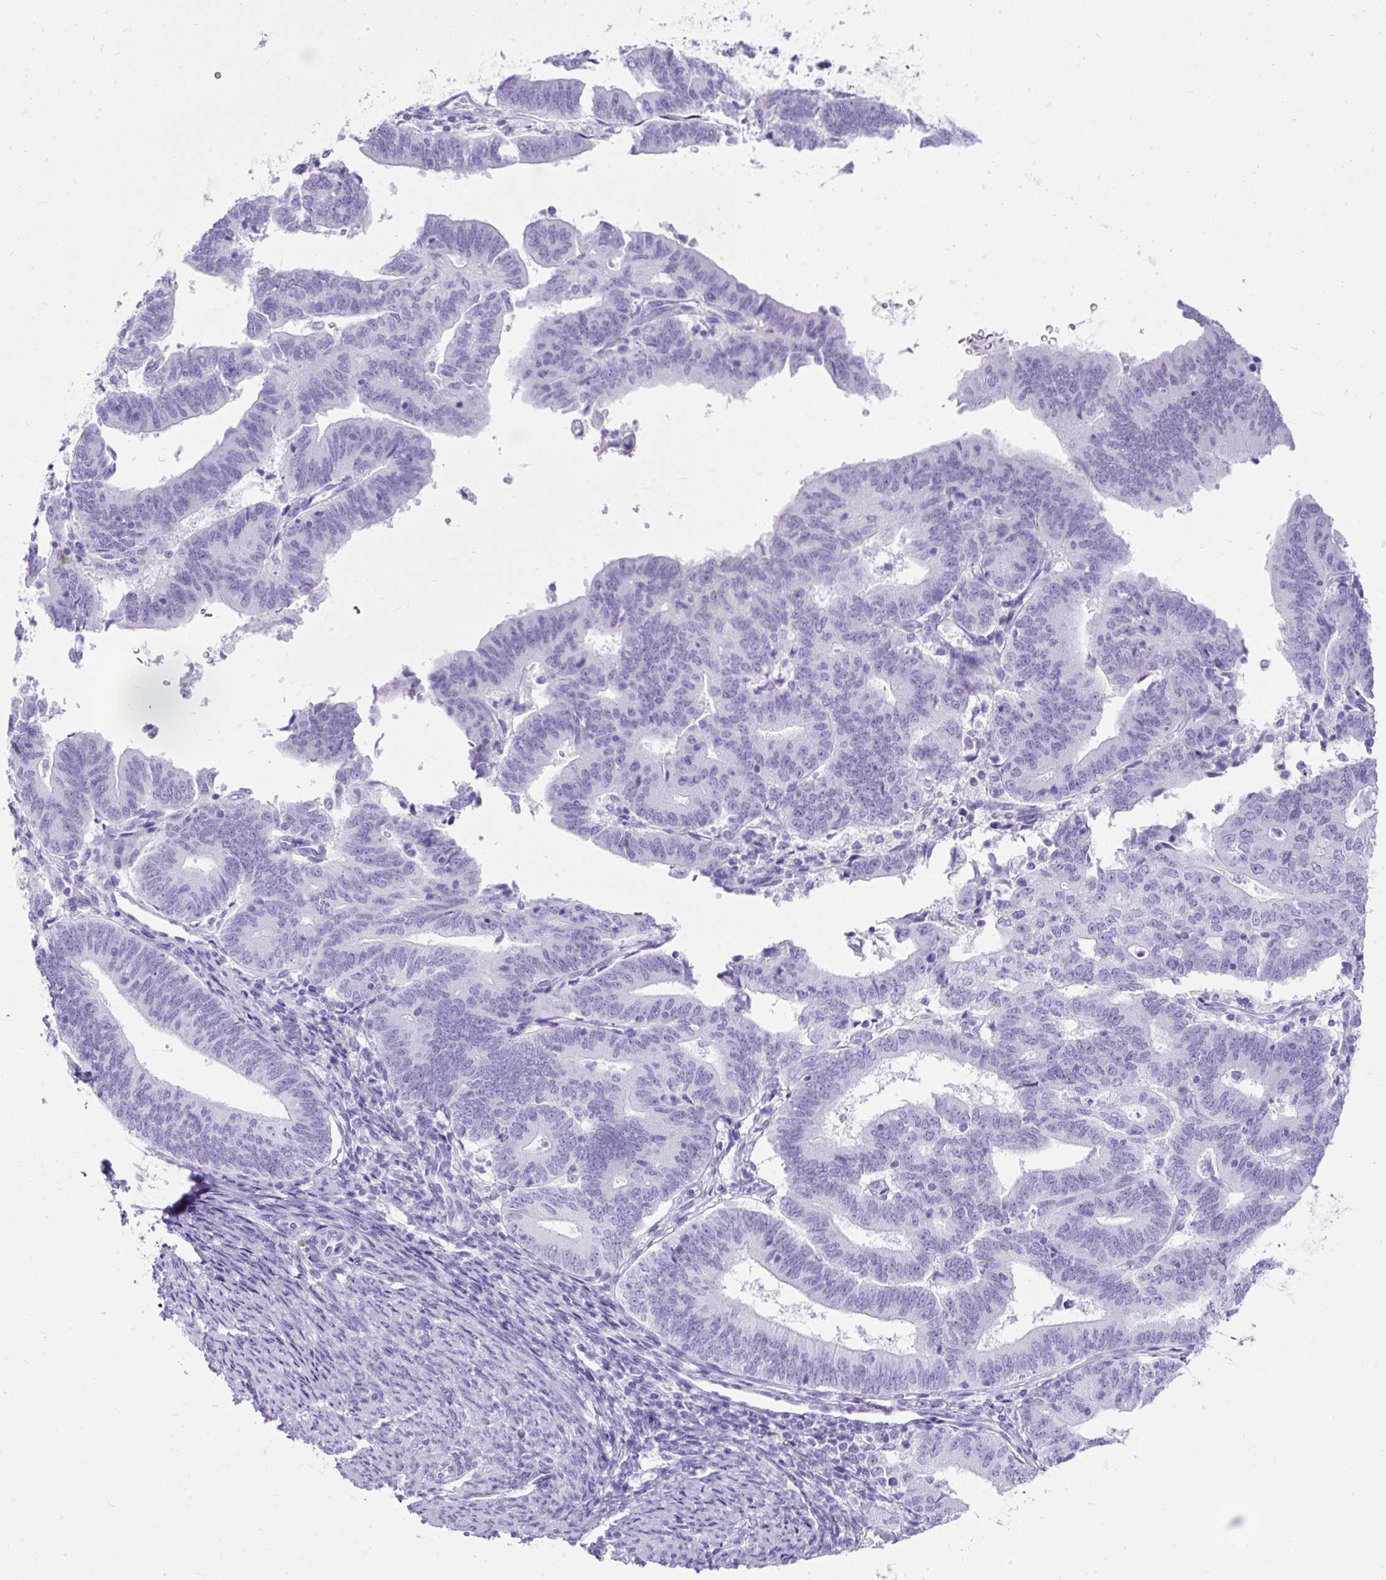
{"staining": {"intensity": "negative", "quantity": "none", "location": "none"}, "tissue": "endometrial cancer", "cell_type": "Tumor cells", "image_type": "cancer", "snomed": [{"axis": "morphology", "description": "Adenocarcinoma, NOS"}, {"axis": "topography", "description": "Endometrium"}], "caption": "The immunohistochemistry (IHC) micrograph has no significant staining in tumor cells of endometrial cancer tissue.", "gene": "PVALB", "patient": {"sex": "female", "age": 70}}